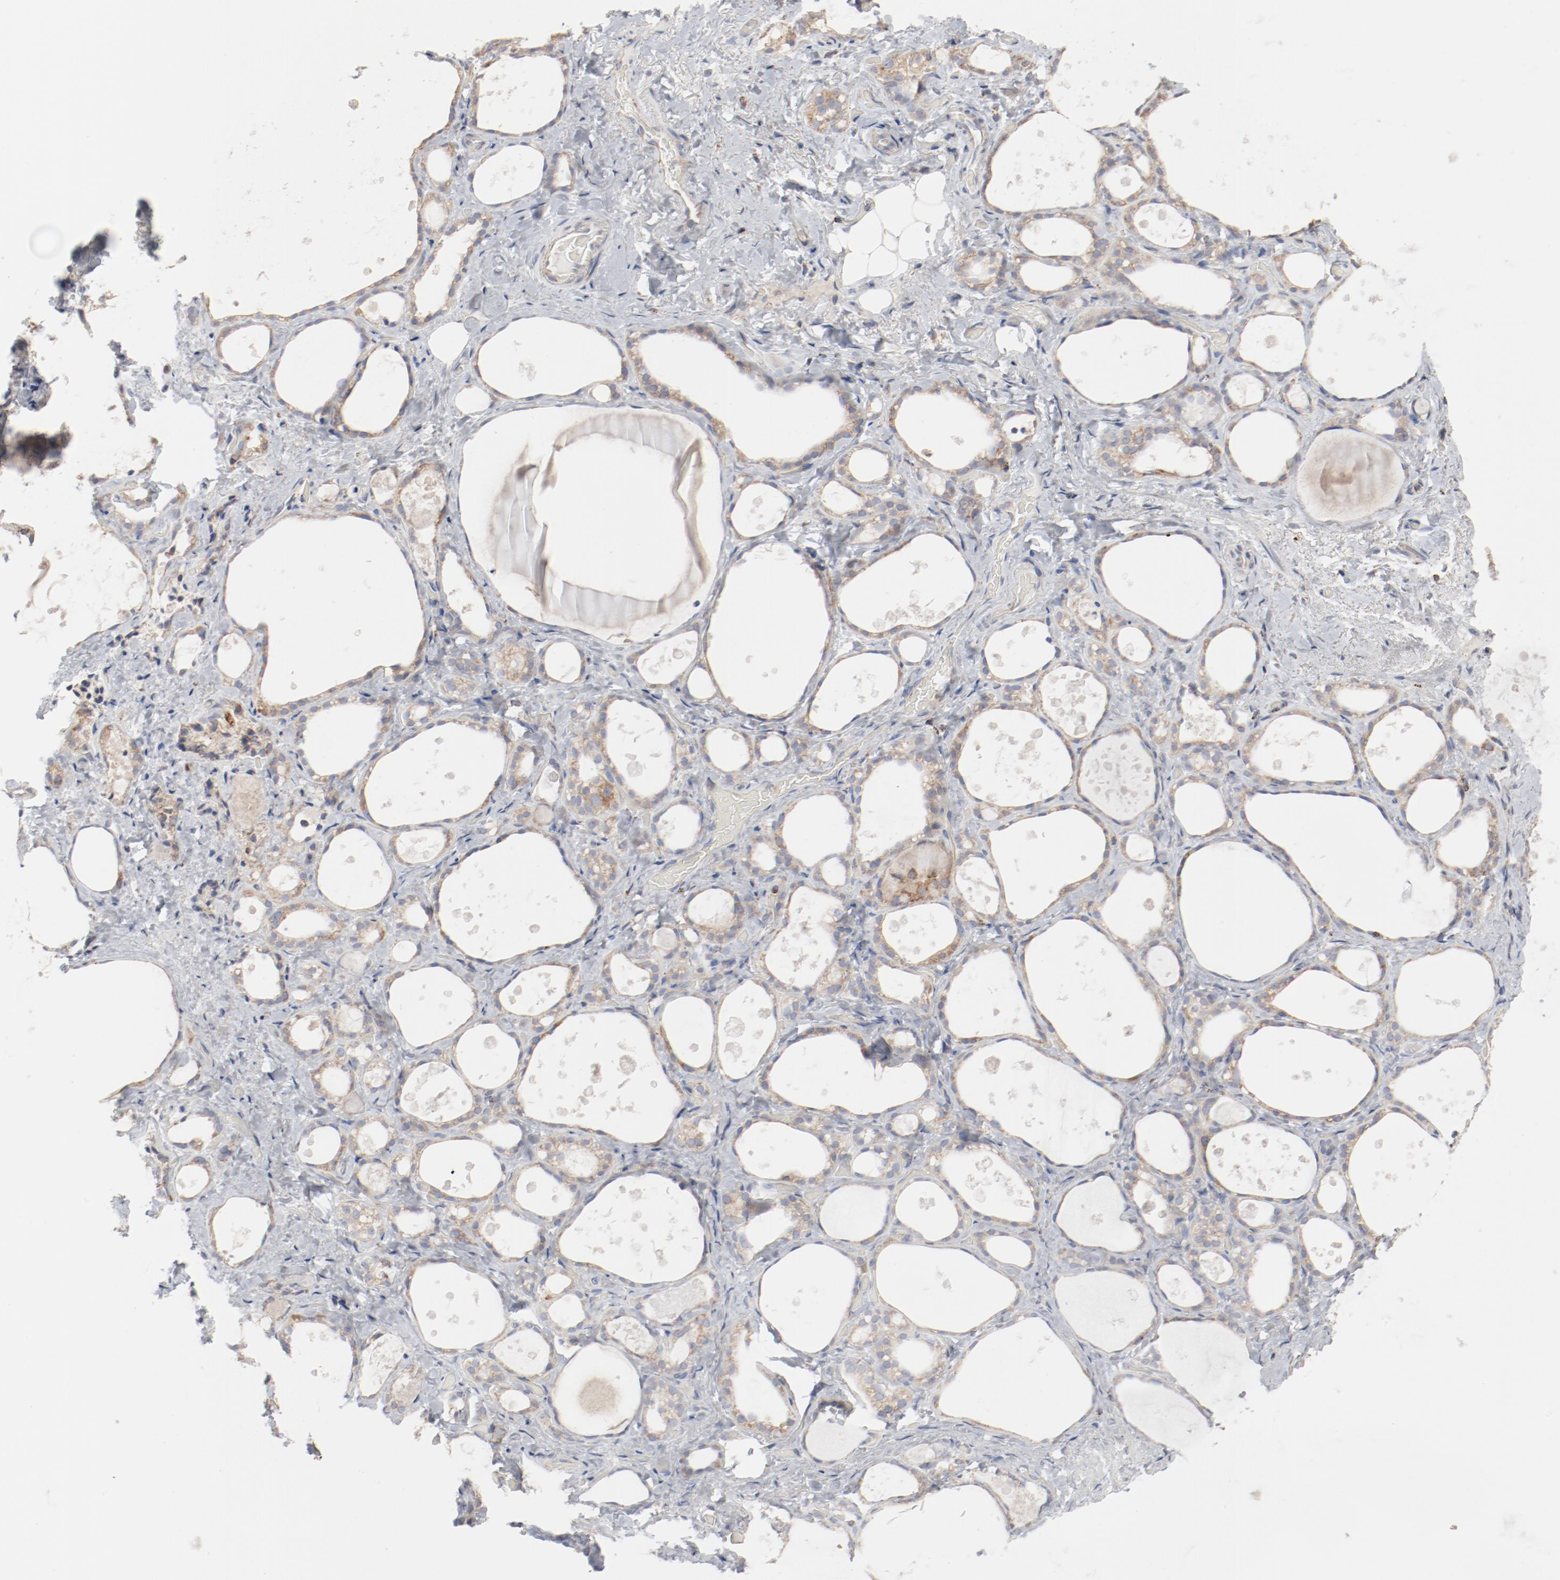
{"staining": {"intensity": "weak", "quantity": ">75%", "location": "cytoplasmic/membranous"}, "tissue": "thyroid gland", "cell_type": "Glandular cells", "image_type": "normal", "snomed": [{"axis": "morphology", "description": "Normal tissue, NOS"}, {"axis": "topography", "description": "Thyroid gland"}], "caption": "The photomicrograph demonstrates staining of benign thyroid gland, revealing weak cytoplasmic/membranous protein positivity (brown color) within glandular cells. The protein is shown in brown color, while the nuclei are stained blue.", "gene": "SETD3", "patient": {"sex": "female", "age": 75}}